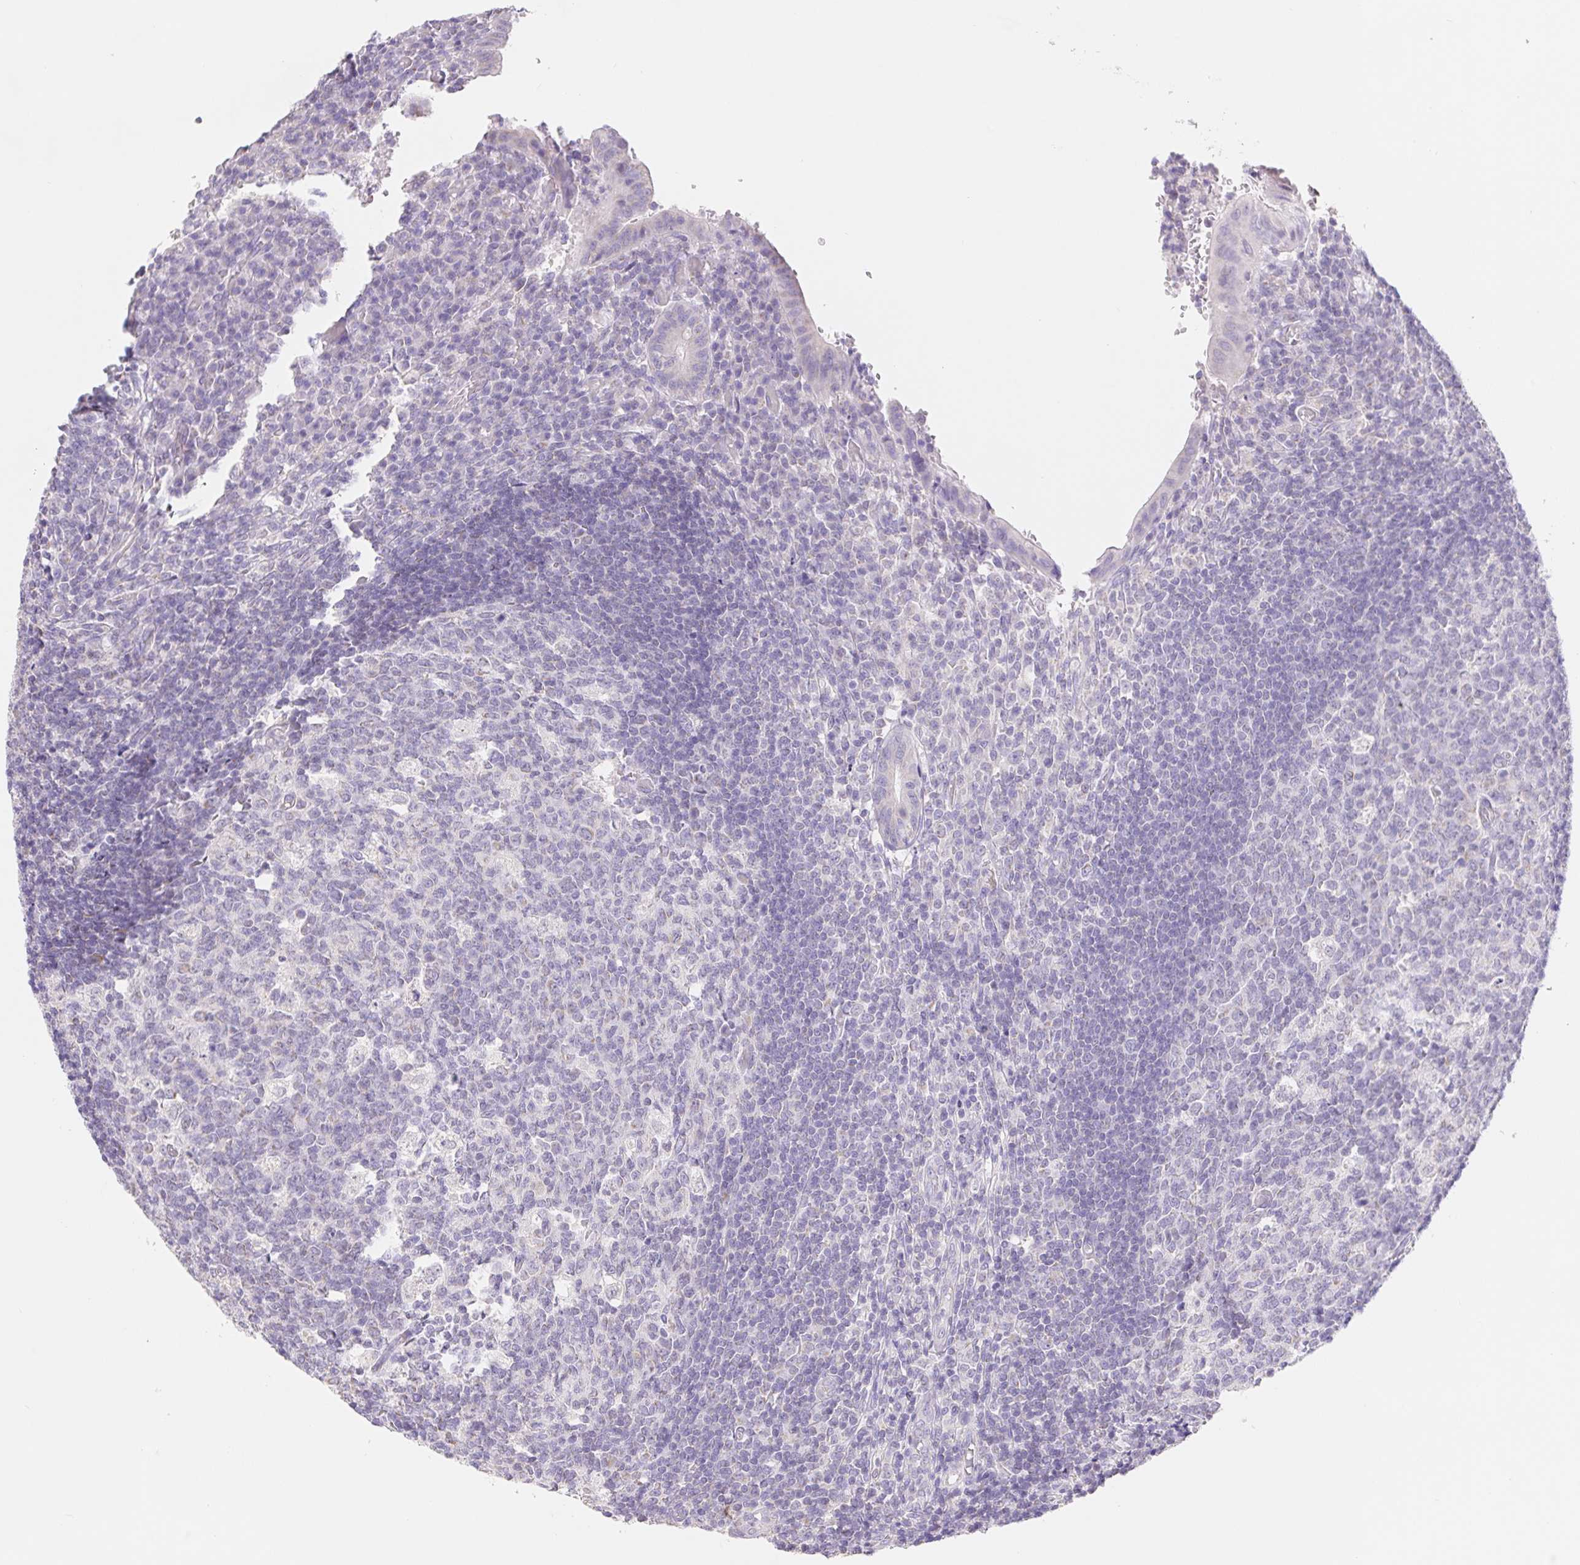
{"staining": {"intensity": "negative", "quantity": "none", "location": "none"}, "tissue": "appendix", "cell_type": "Glandular cells", "image_type": "normal", "snomed": [{"axis": "morphology", "description": "Normal tissue, NOS"}, {"axis": "topography", "description": "Appendix"}], "caption": "Appendix stained for a protein using immunohistochemistry shows no staining glandular cells.", "gene": "FKBP6", "patient": {"sex": "male", "age": 18}}